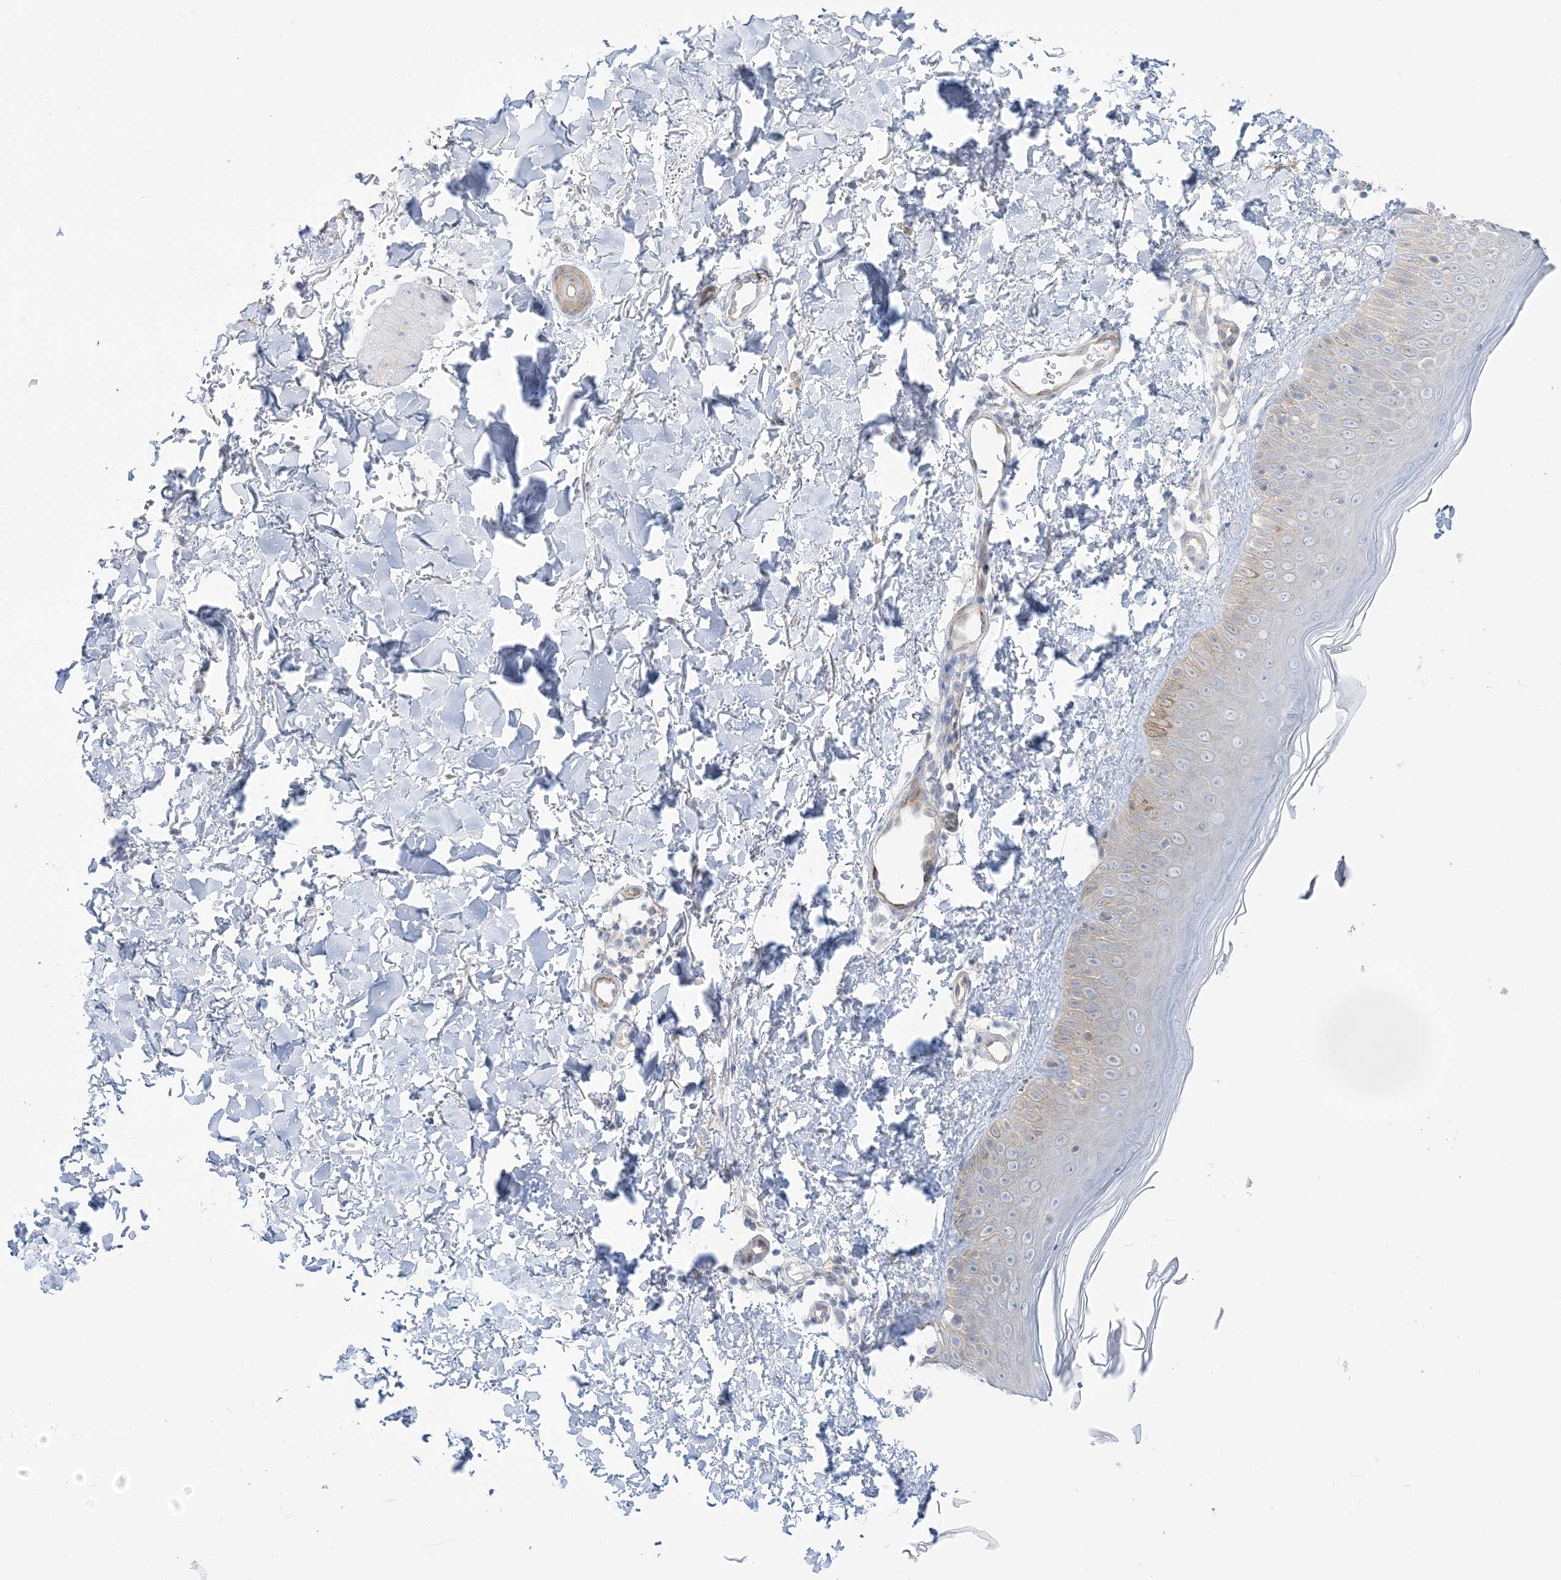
{"staining": {"intensity": "negative", "quantity": "none", "location": "none"}, "tissue": "skin", "cell_type": "Fibroblasts", "image_type": "normal", "snomed": [{"axis": "morphology", "description": "Normal tissue, NOS"}, {"axis": "topography", "description": "Skin"}], "caption": "This is an immunohistochemistry micrograph of unremarkable human skin. There is no expression in fibroblasts.", "gene": "THADA", "patient": {"sex": "male", "age": 52}}